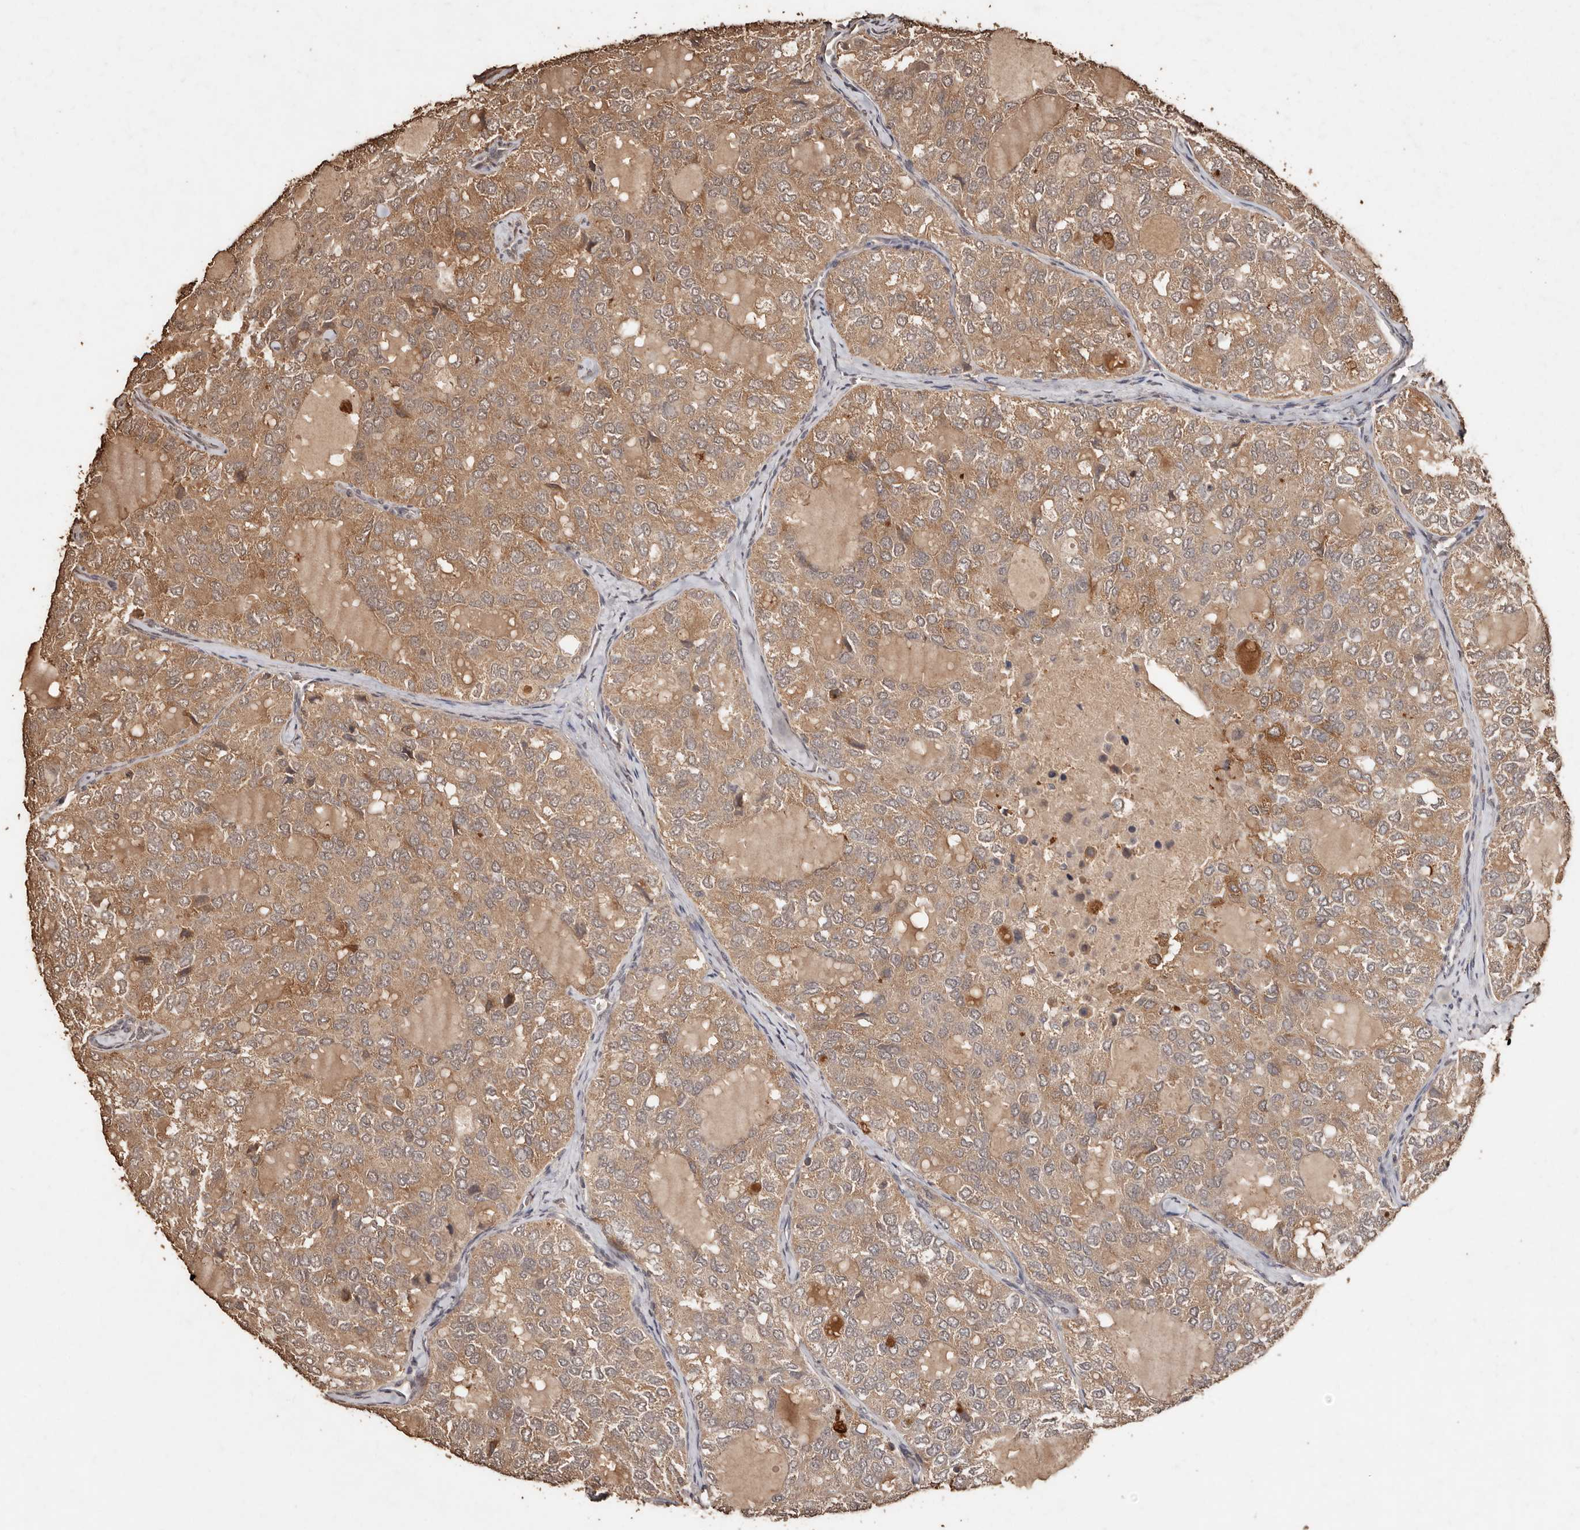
{"staining": {"intensity": "moderate", "quantity": ">75%", "location": "cytoplasmic/membranous"}, "tissue": "thyroid cancer", "cell_type": "Tumor cells", "image_type": "cancer", "snomed": [{"axis": "morphology", "description": "Follicular adenoma carcinoma, NOS"}, {"axis": "topography", "description": "Thyroid gland"}], "caption": "This image displays thyroid cancer (follicular adenoma carcinoma) stained with immunohistochemistry (IHC) to label a protein in brown. The cytoplasmic/membranous of tumor cells show moderate positivity for the protein. Nuclei are counter-stained blue.", "gene": "PKDCC", "patient": {"sex": "male", "age": 75}}